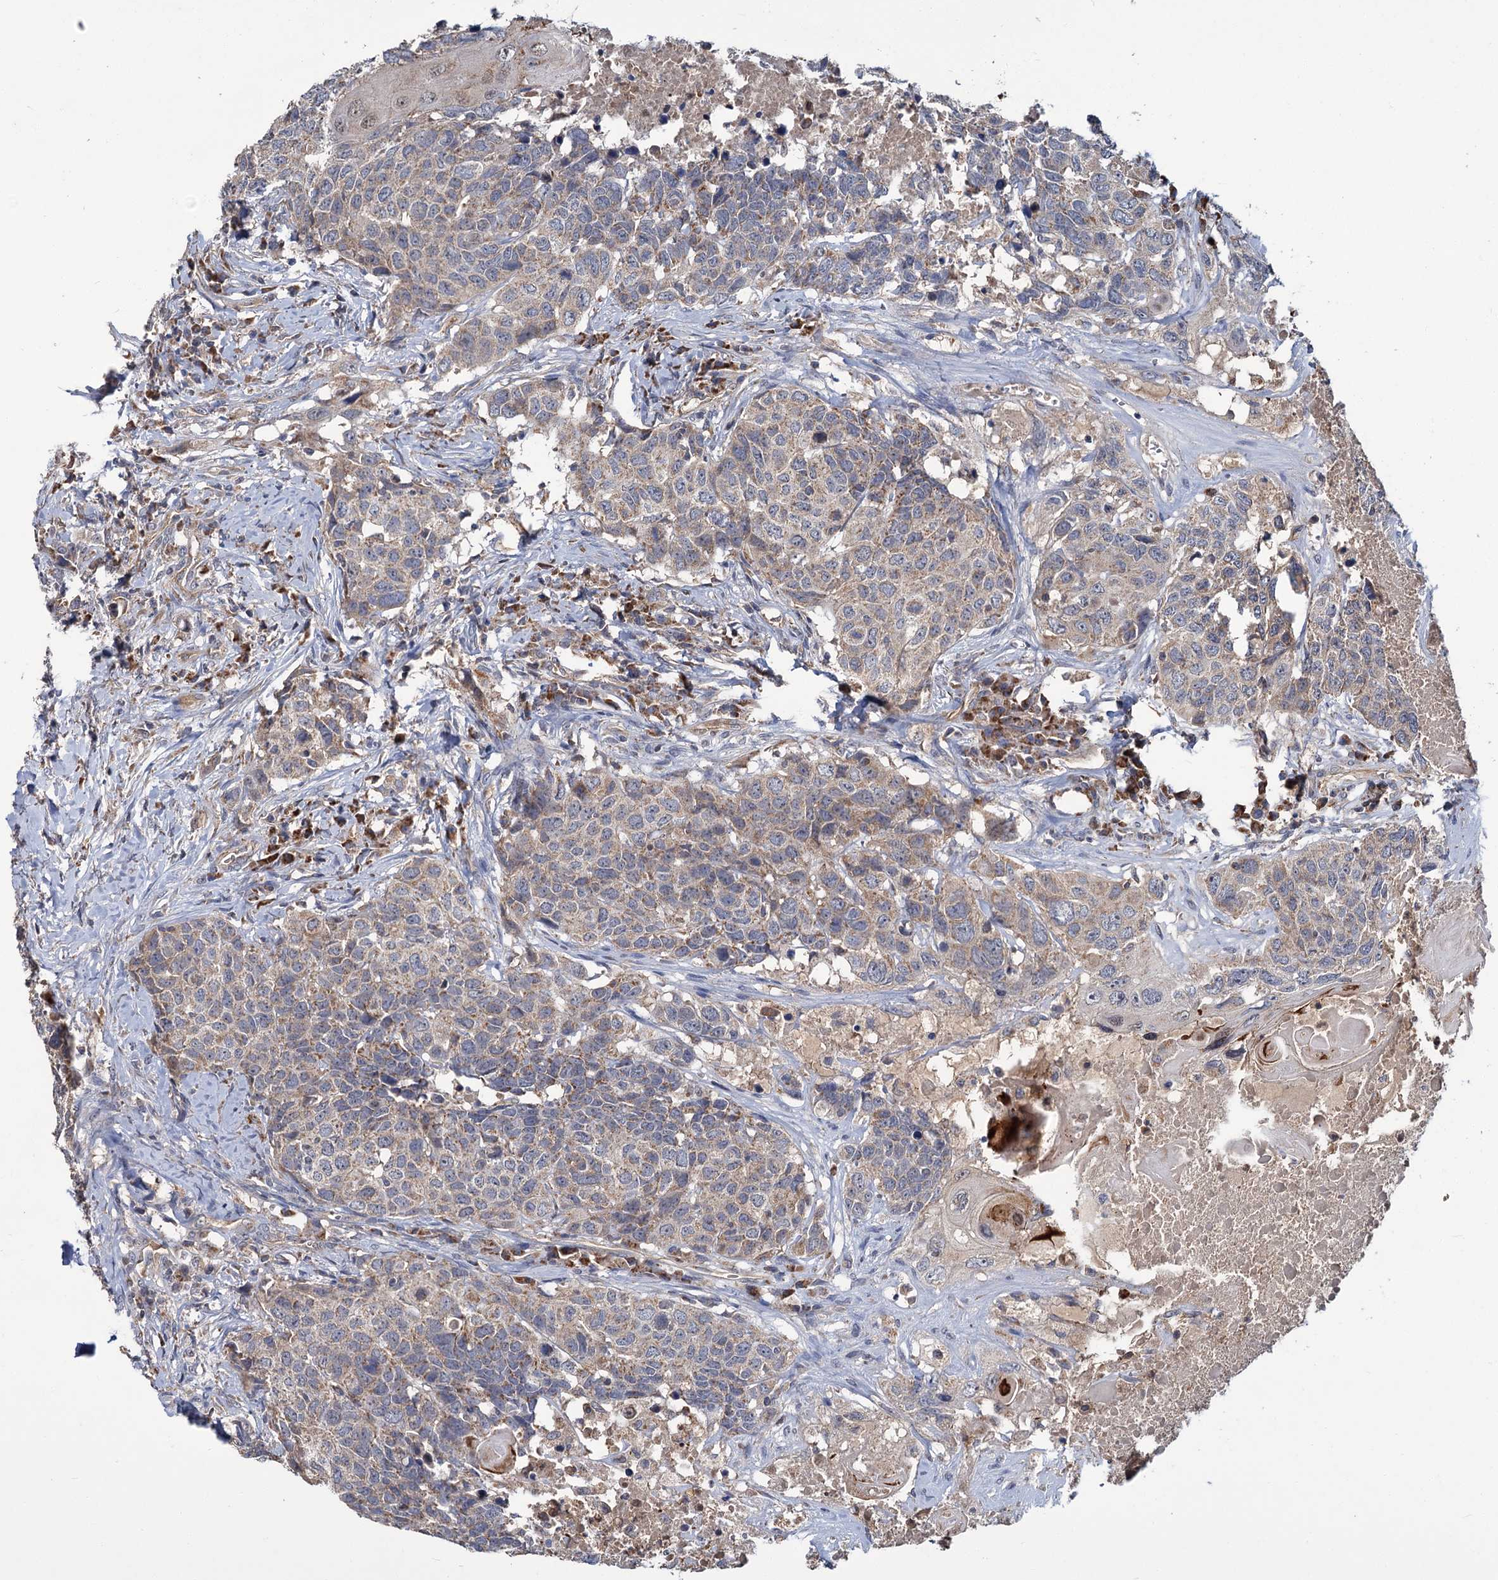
{"staining": {"intensity": "weak", "quantity": "<25%", "location": "cytoplasmic/membranous"}, "tissue": "head and neck cancer", "cell_type": "Tumor cells", "image_type": "cancer", "snomed": [{"axis": "morphology", "description": "Squamous cell carcinoma, NOS"}, {"axis": "topography", "description": "Head-Neck"}], "caption": "A high-resolution micrograph shows IHC staining of head and neck cancer (squamous cell carcinoma), which shows no significant expression in tumor cells.", "gene": "DYNC2H1", "patient": {"sex": "male", "age": 66}}